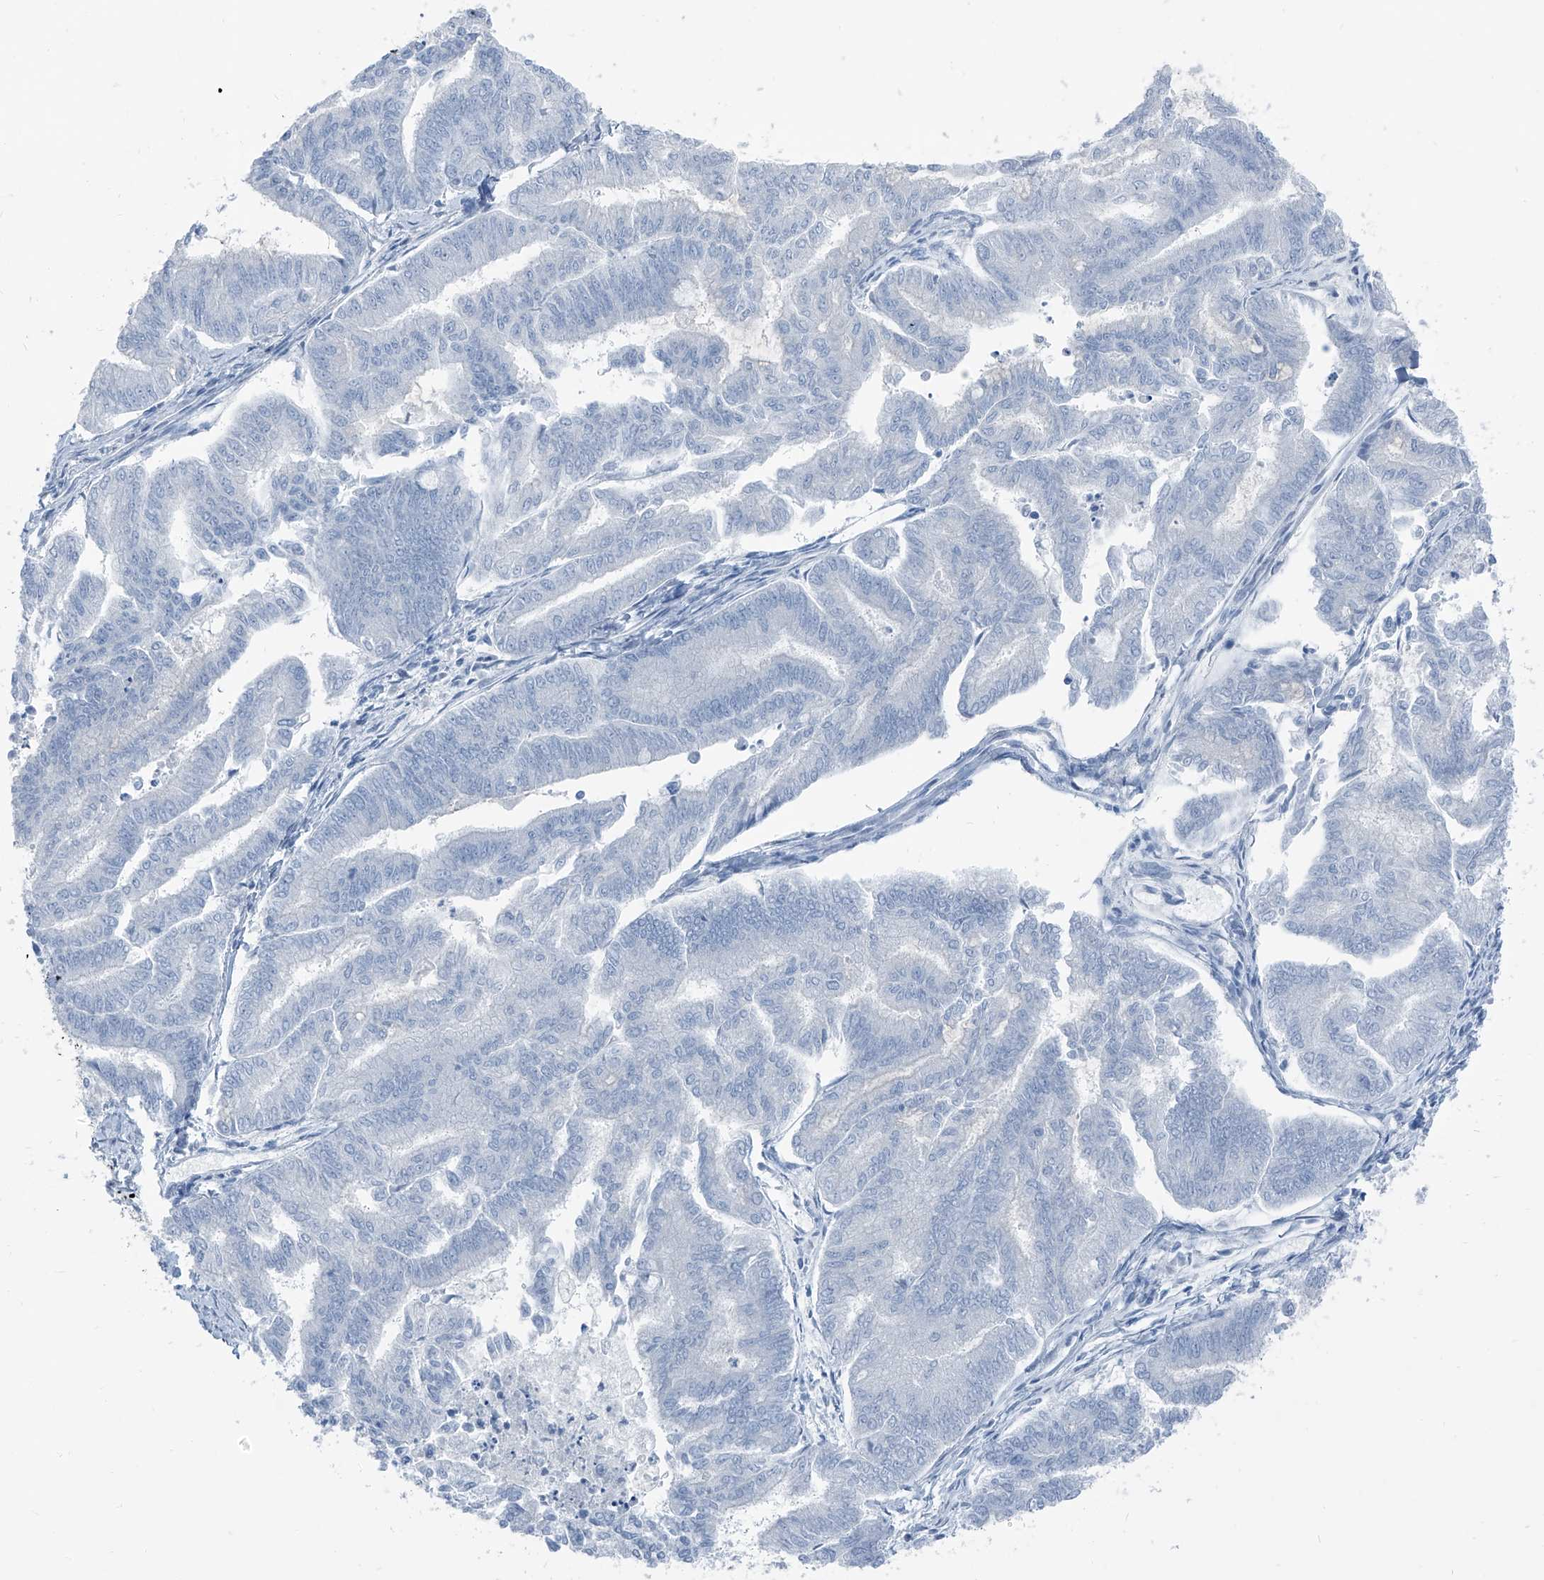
{"staining": {"intensity": "negative", "quantity": "none", "location": "none"}, "tissue": "endometrial cancer", "cell_type": "Tumor cells", "image_type": "cancer", "snomed": [{"axis": "morphology", "description": "Adenocarcinoma, NOS"}, {"axis": "topography", "description": "Endometrium"}], "caption": "Immunohistochemistry (IHC) histopathology image of neoplastic tissue: human endometrial cancer stained with DAB (3,3'-diaminobenzidine) reveals no significant protein positivity in tumor cells. (Brightfield microscopy of DAB IHC at high magnification).", "gene": "RGN", "patient": {"sex": "female", "age": 79}}